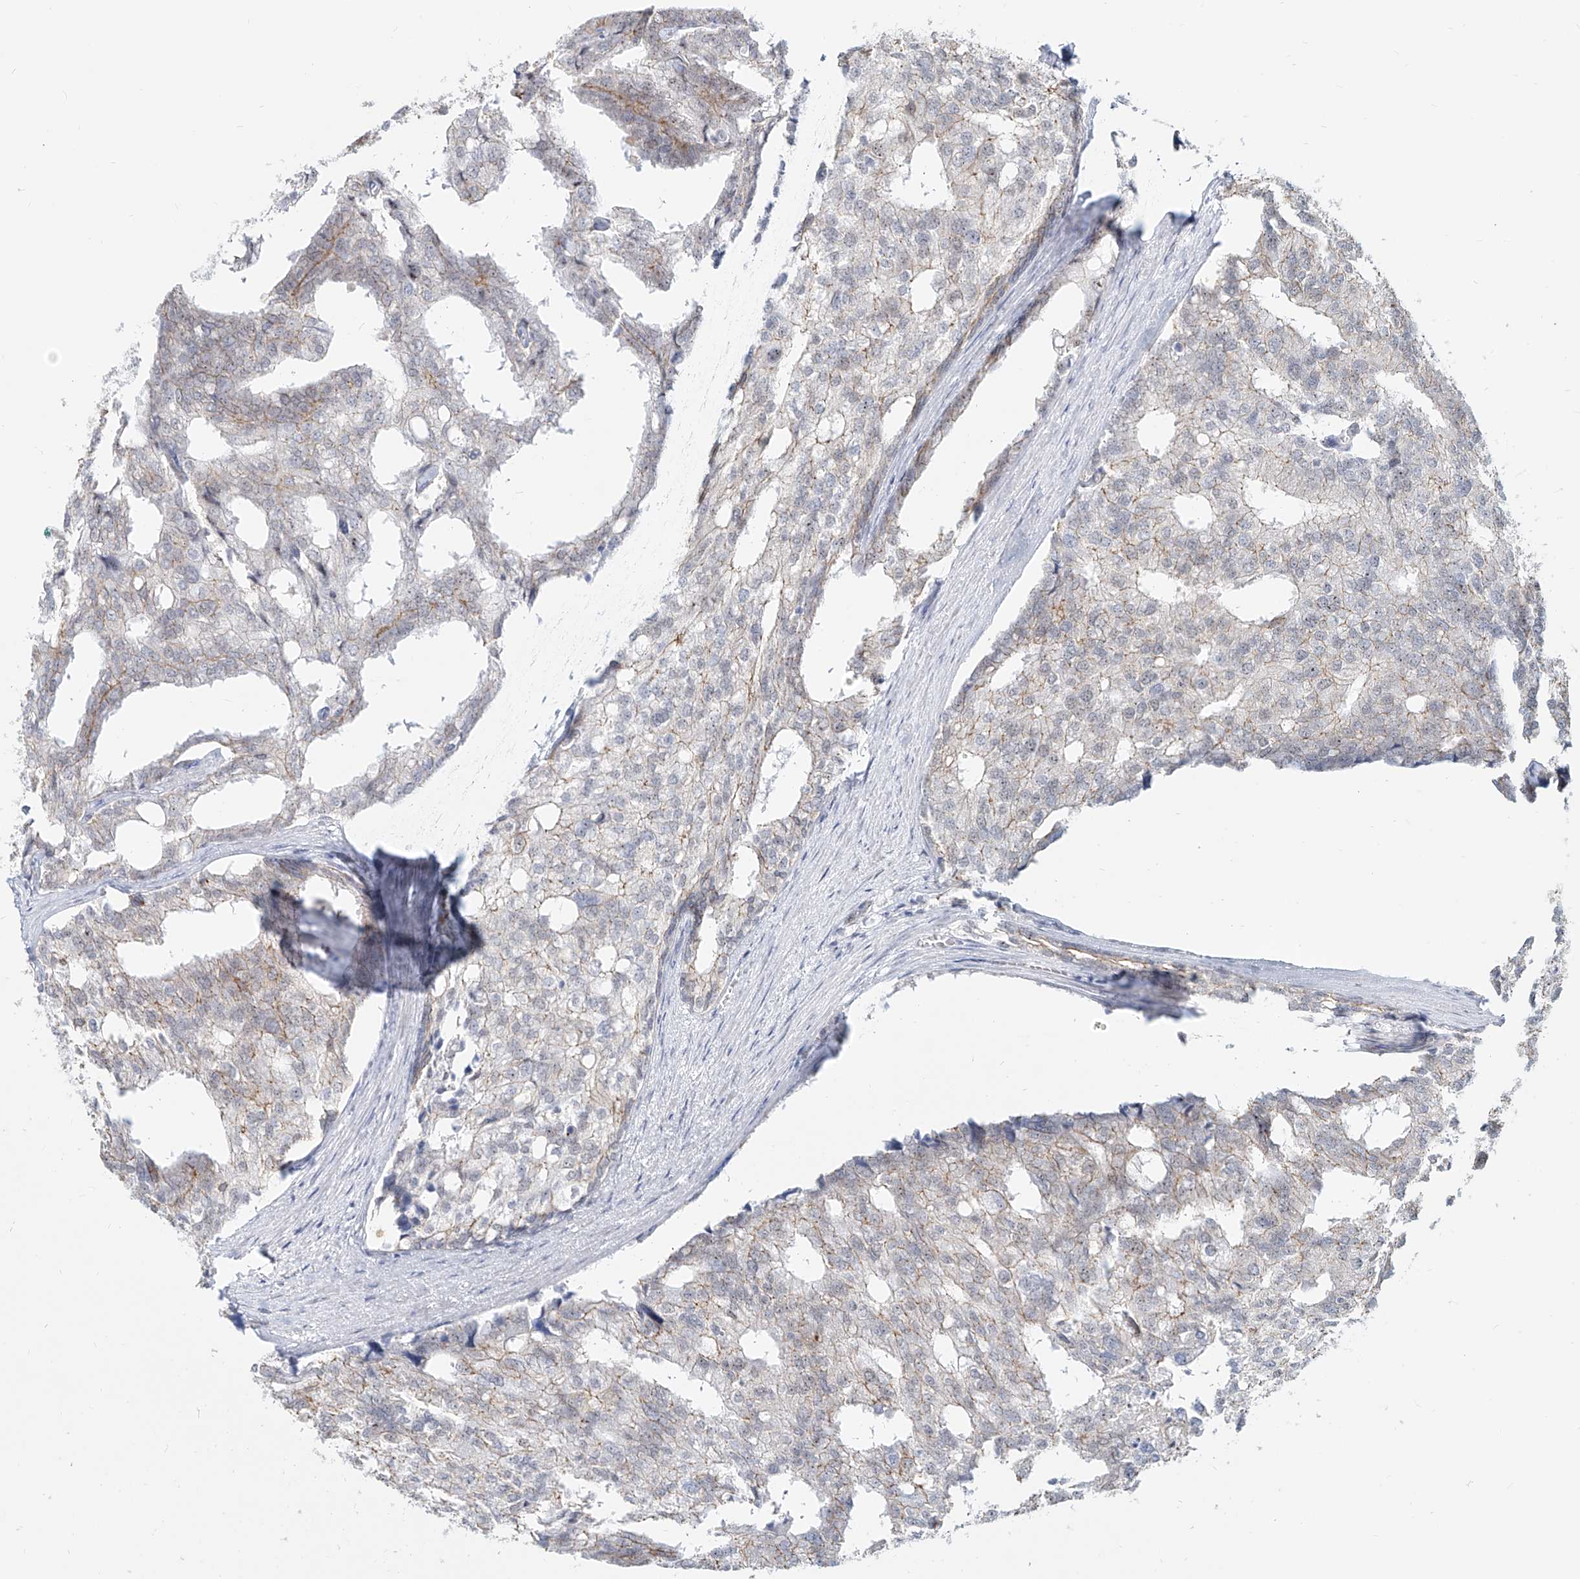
{"staining": {"intensity": "weak", "quantity": "<25%", "location": "cytoplasmic/membranous"}, "tissue": "prostate cancer", "cell_type": "Tumor cells", "image_type": "cancer", "snomed": [{"axis": "morphology", "description": "Adenocarcinoma, High grade"}, {"axis": "topography", "description": "Prostate"}], "caption": "Human prostate cancer stained for a protein using IHC exhibits no positivity in tumor cells.", "gene": "ZNF710", "patient": {"sex": "male", "age": 50}}